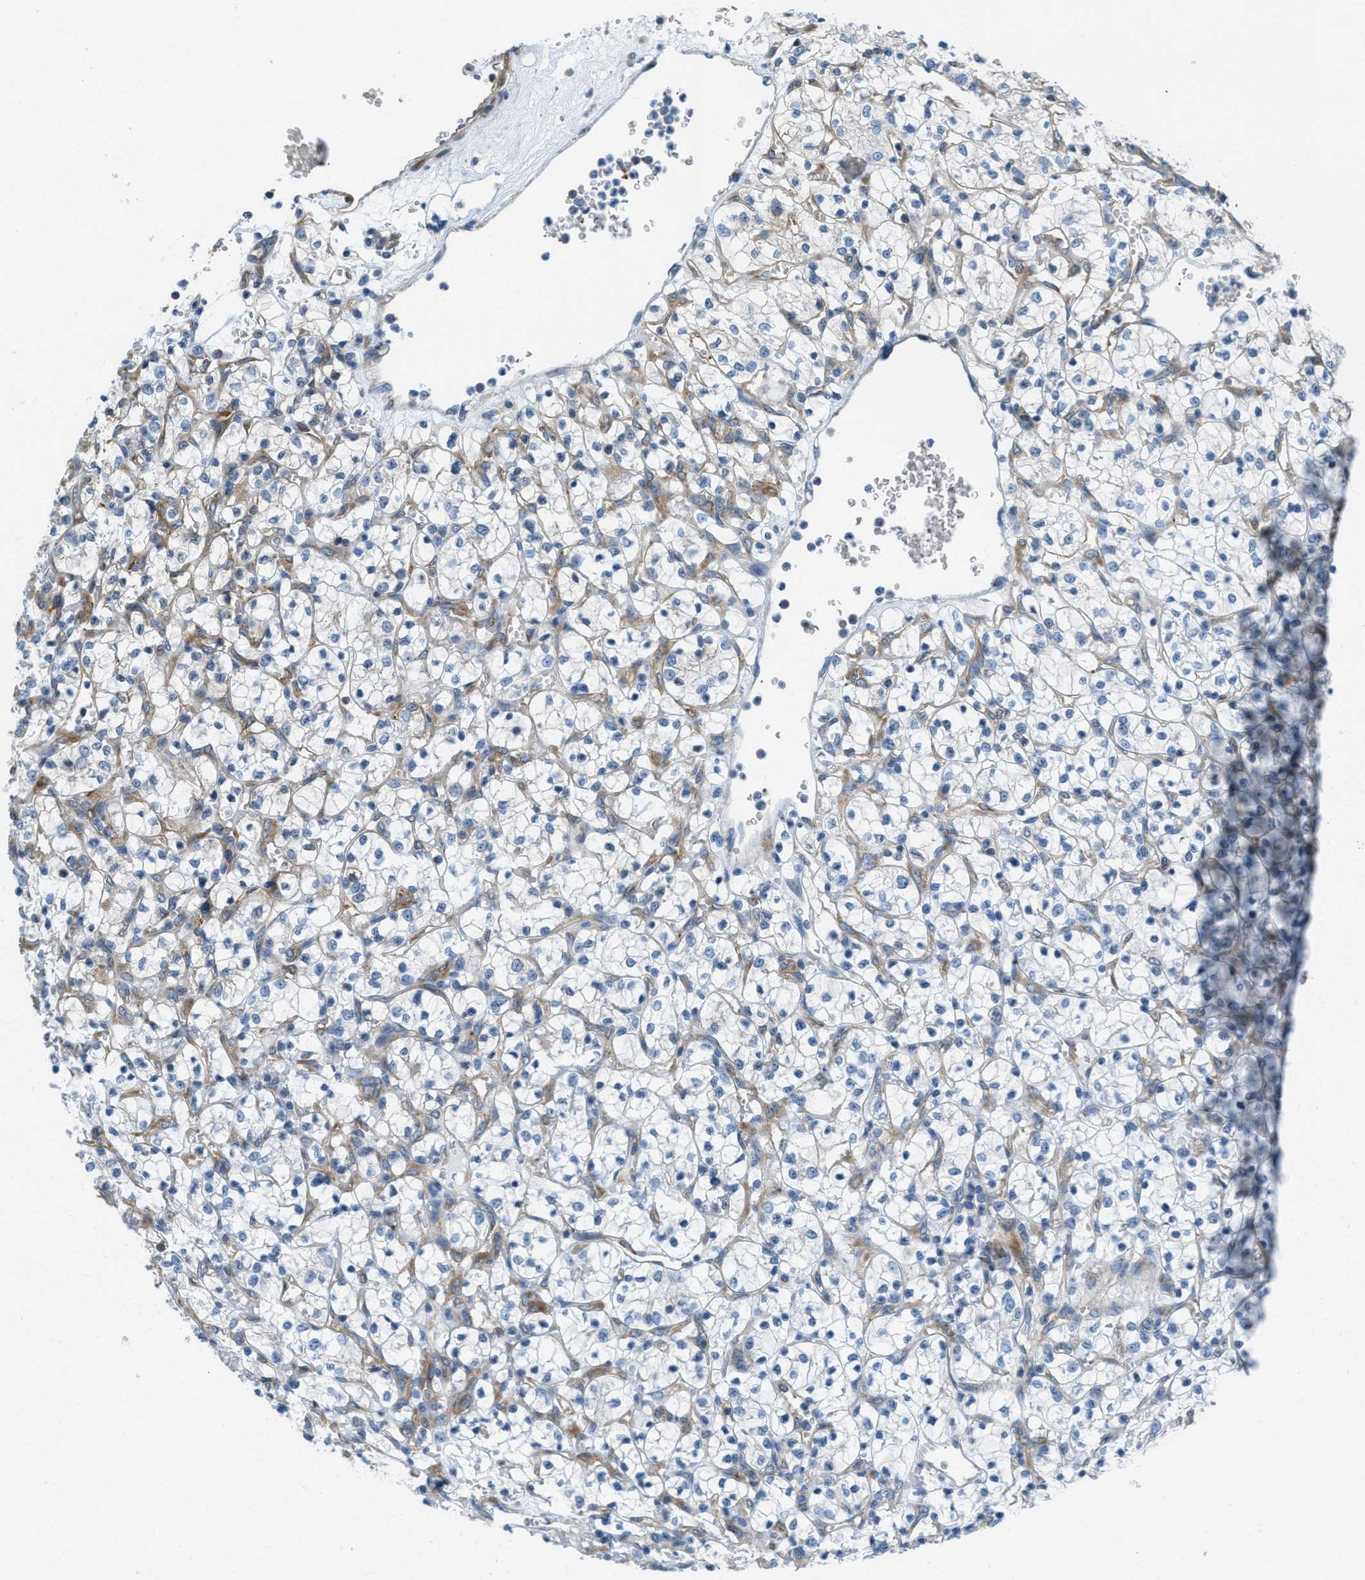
{"staining": {"intensity": "negative", "quantity": "none", "location": "none"}, "tissue": "renal cancer", "cell_type": "Tumor cells", "image_type": "cancer", "snomed": [{"axis": "morphology", "description": "Adenocarcinoma, NOS"}, {"axis": "topography", "description": "Kidney"}], "caption": "This is a photomicrograph of immunohistochemistry (IHC) staining of renal adenocarcinoma, which shows no staining in tumor cells. The staining is performed using DAB brown chromogen with nuclei counter-stained in using hematoxylin.", "gene": "MAPRE2", "patient": {"sex": "female", "age": 69}}